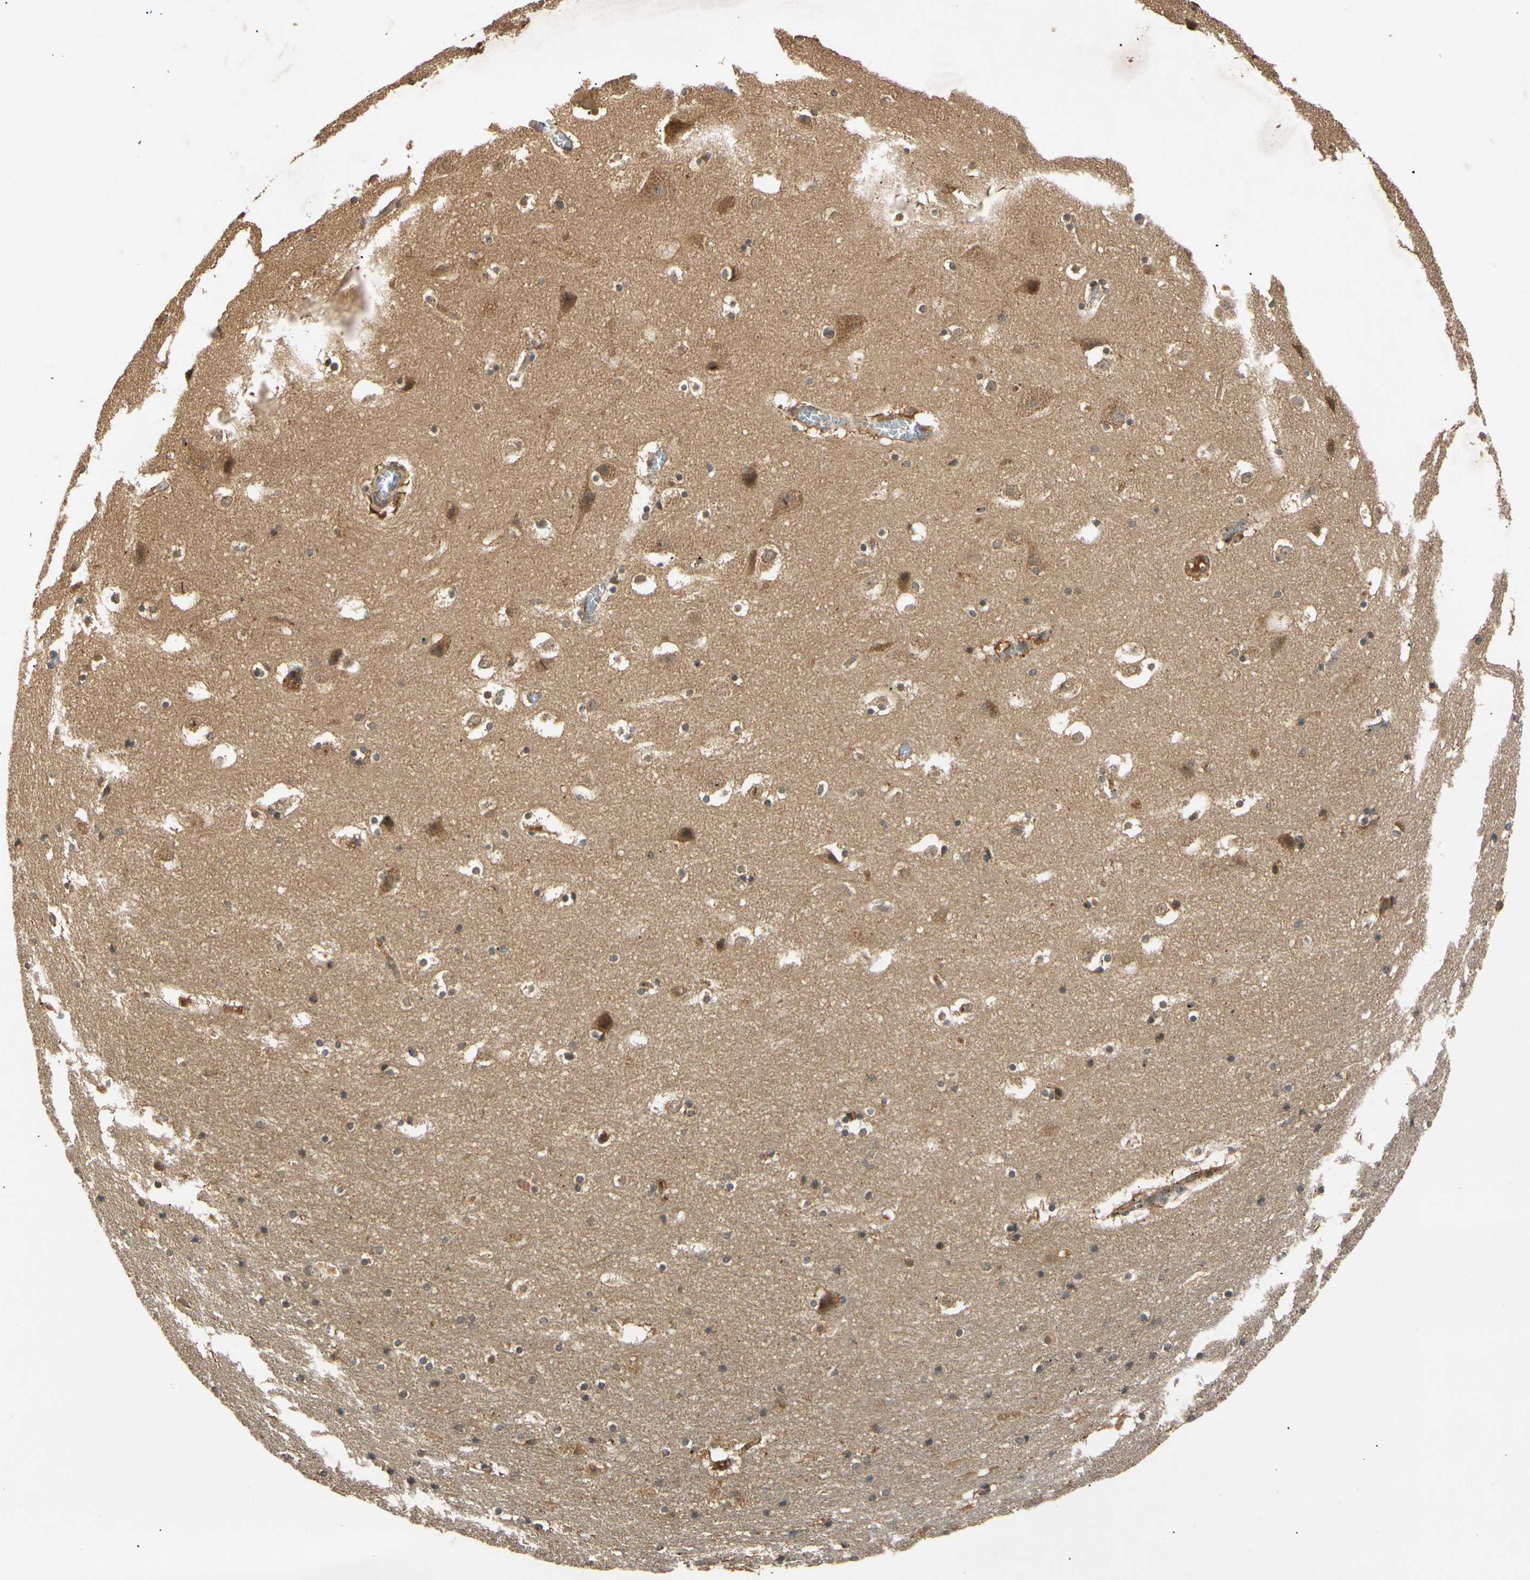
{"staining": {"intensity": "weak", "quantity": "25%-75%", "location": "cytoplasmic/membranous"}, "tissue": "hippocampus", "cell_type": "Glial cells", "image_type": "normal", "snomed": [{"axis": "morphology", "description": "Normal tissue, NOS"}, {"axis": "topography", "description": "Hippocampus"}], "caption": "Immunohistochemical staining of benign hippocampus demonstrates low levels of weak cytoplasmic/membranous expression in about 25%-75% of glial cells.", "gene": "MRPS22", "patient": {"sex": "male", "age": 45}}